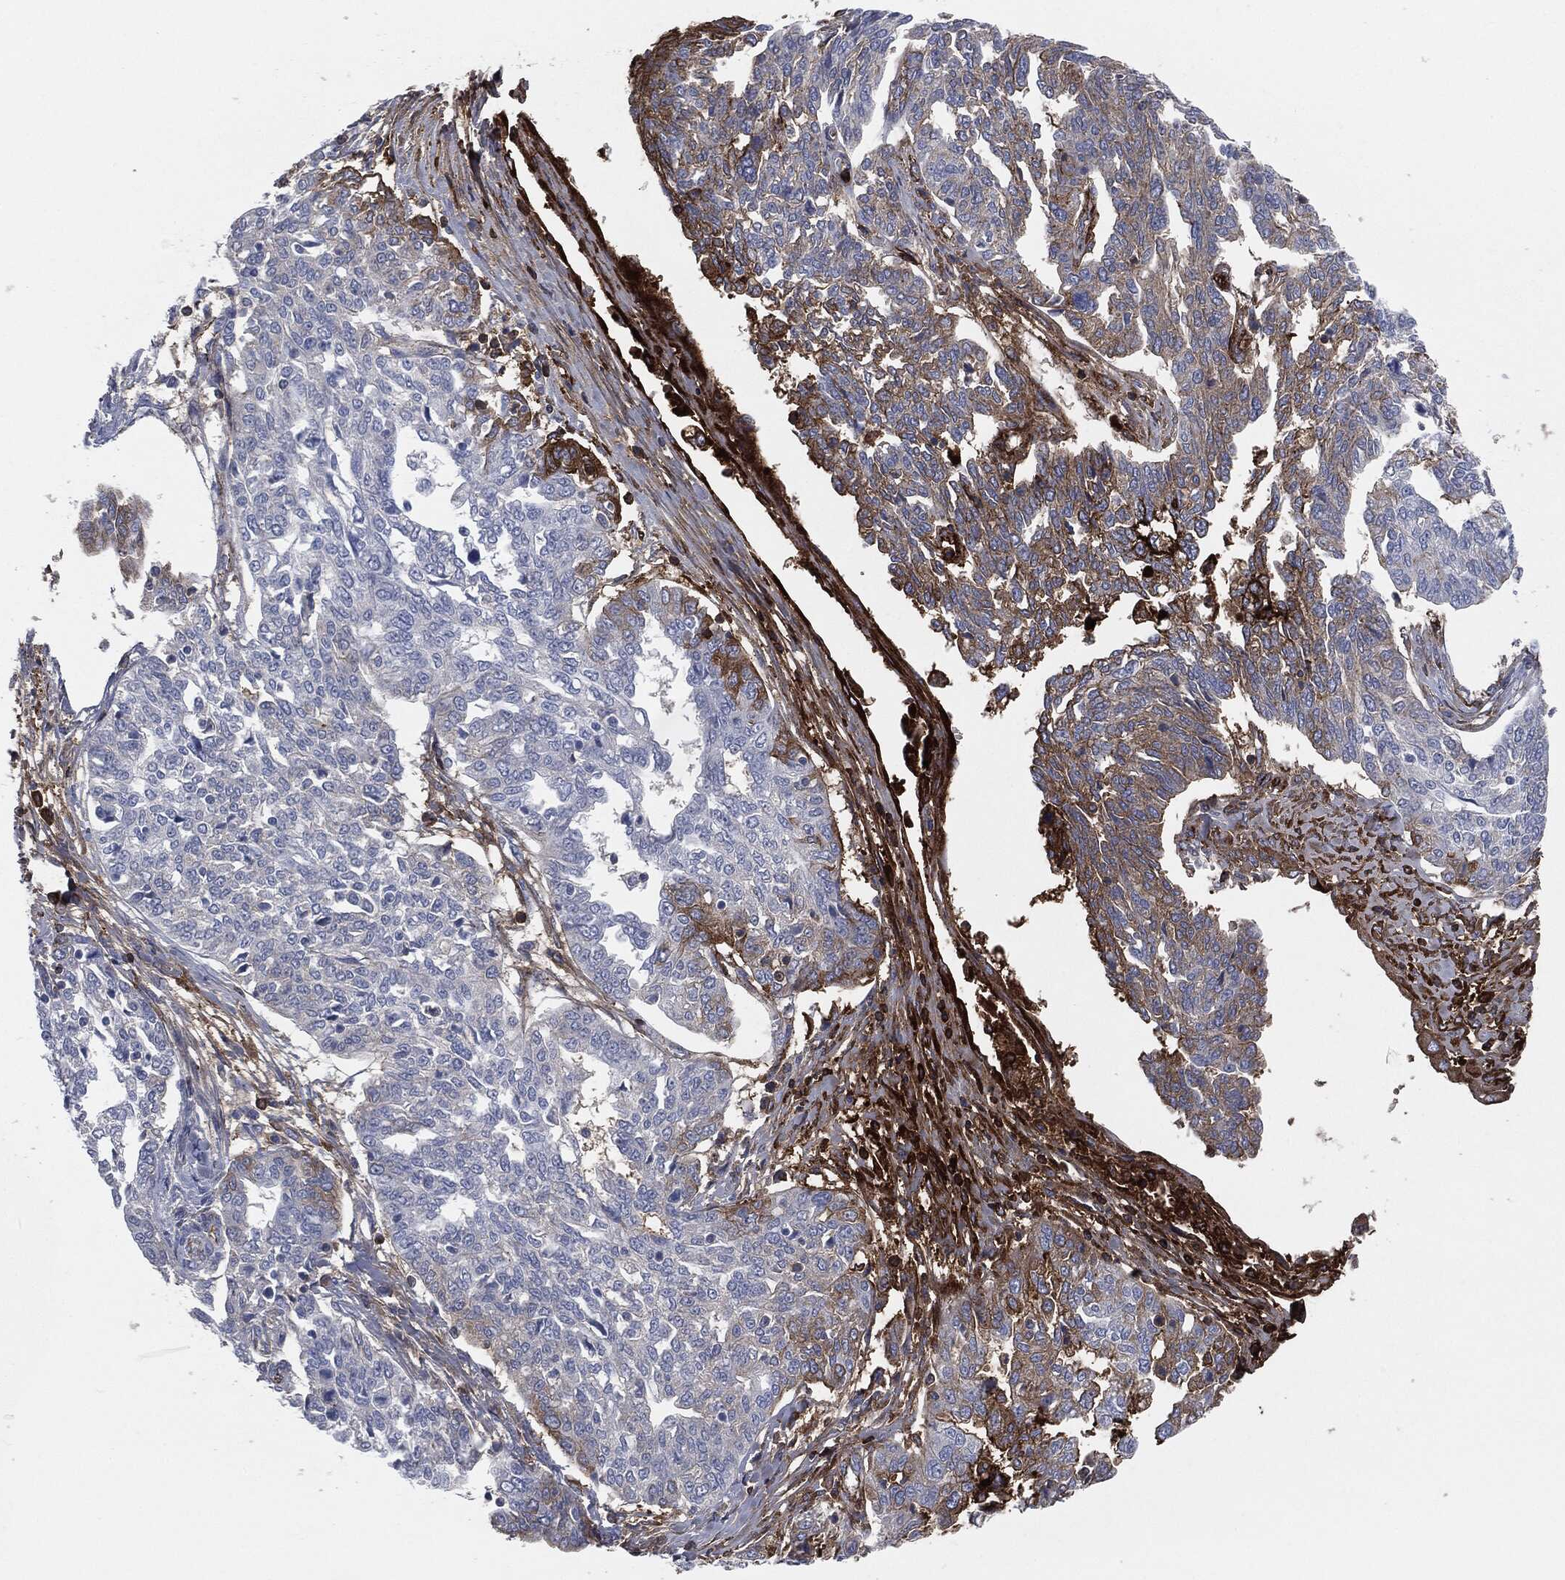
{"staining": {"intensity": "moderate", "quantity": "<25%", "location": "cytoplasmic/membranous"}, "tissue": "ovarian cancer", "cell_type": "Tumor cells", "image_type": "cancer", "snomed": [{"axis": "morphology", "description": "Cystadenocarcinoma, serous, NOS"}, {"axis": "topography", "description": "Ovary"}], "caption": "Immunohistochemistry (IHC) micrograph of human ovarian cancer stained for a protein (brown), which exhibits low levels of moderate cytoplasmic/membranous expression in approximately <25% of tumor cells.", "gene": "APOB", "patient": {"sex": "female", "age": 67}}